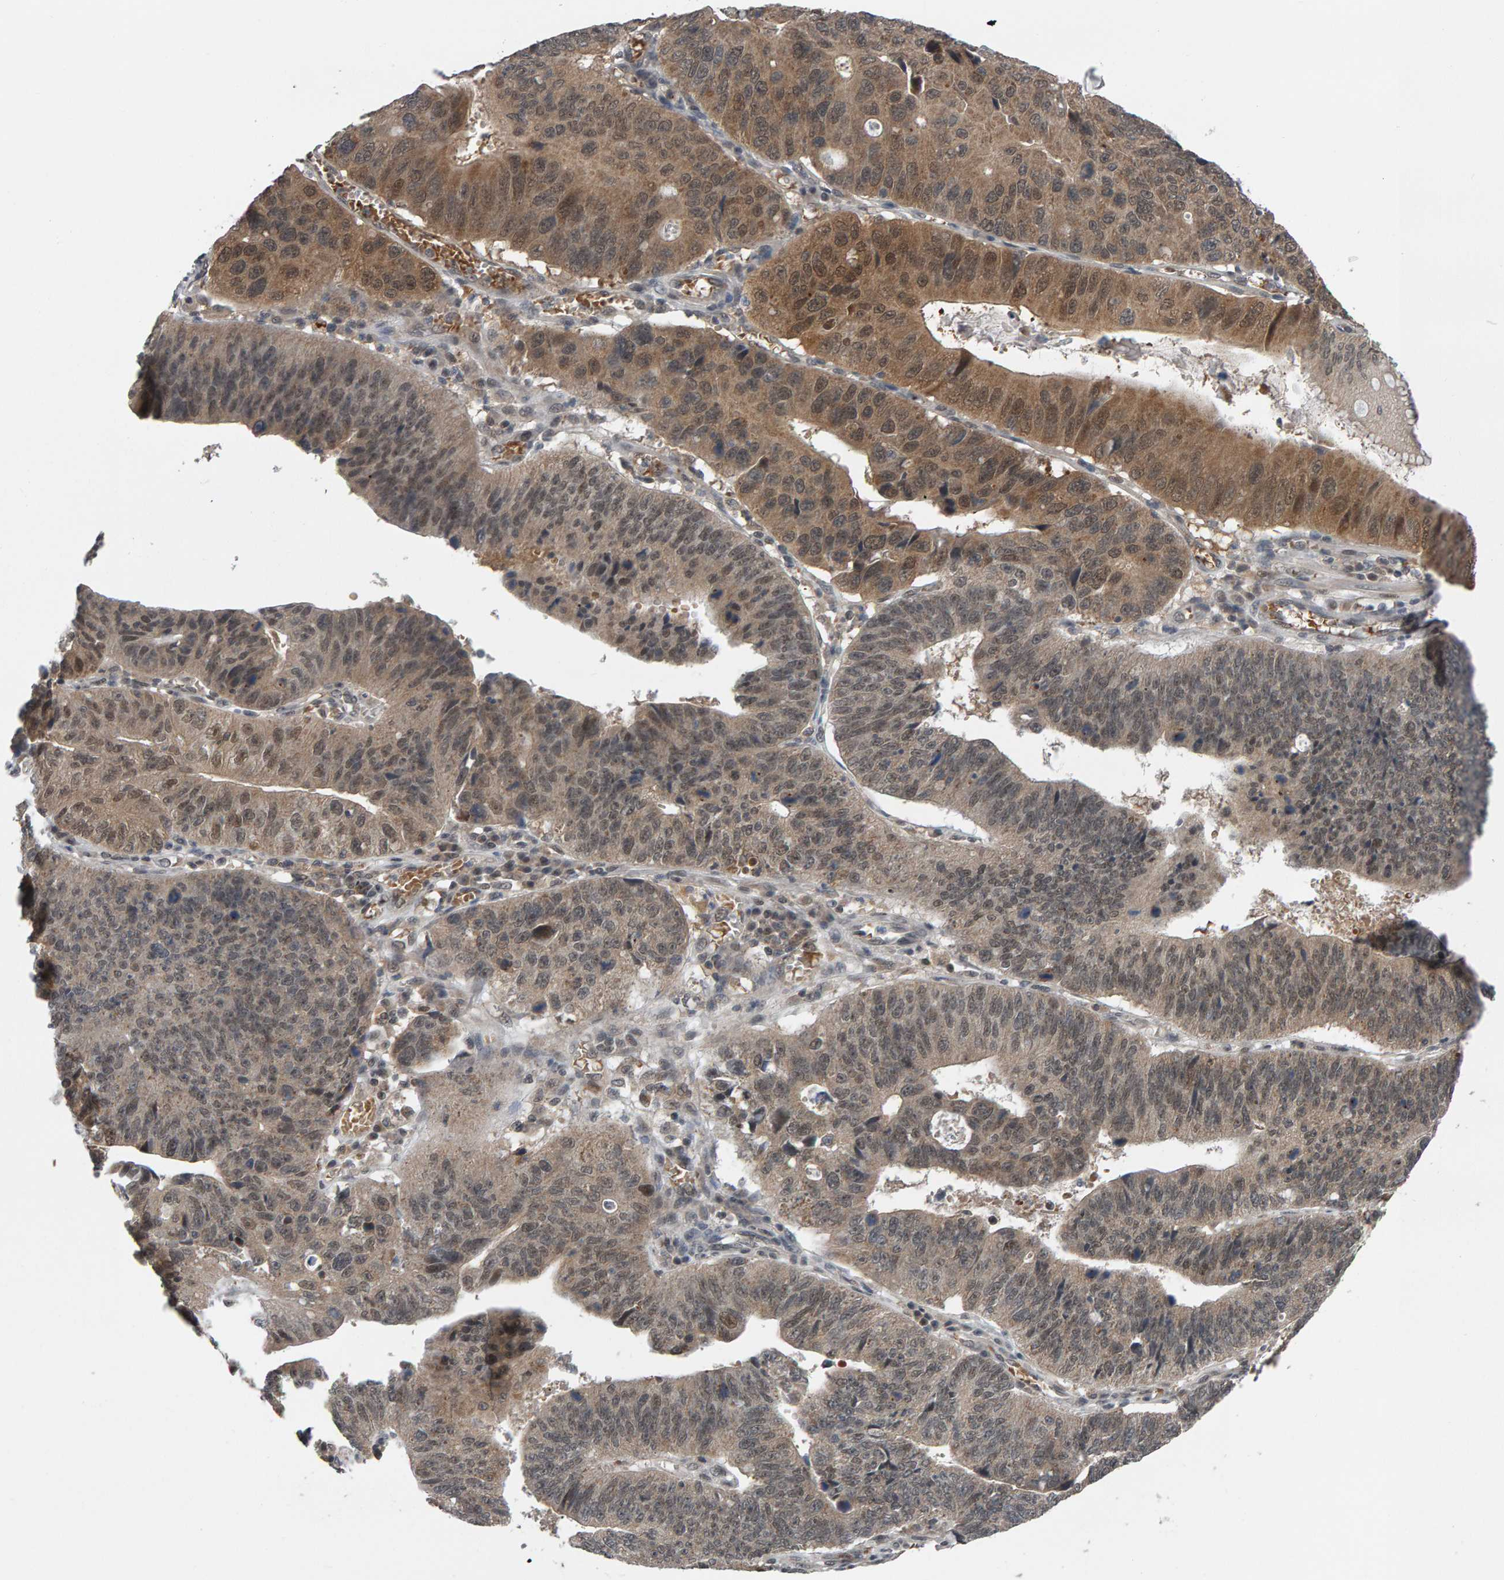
{"staining": {"intensity": "weak", "quantity": "<25%", "location": "cytoplasmic/membranous"}, "tissue": "stomach cancer", "cell_type": "Tumor cells", "image_type": "cancer", "snomed": [{"axis": "morphology", "description": "Adenocarcinoma, NOS"}, {"axis": "topography", "description": "Stomach"}], "caption": "This micrograph is of stomach cancer stained with immunohistochemistry (IHC) to label a protein in brown with the nuclei are counter-stained blue. There is no staining in tumor cells.", "gene": "COASY", "patient": {"sex": "male", "age": 59}}